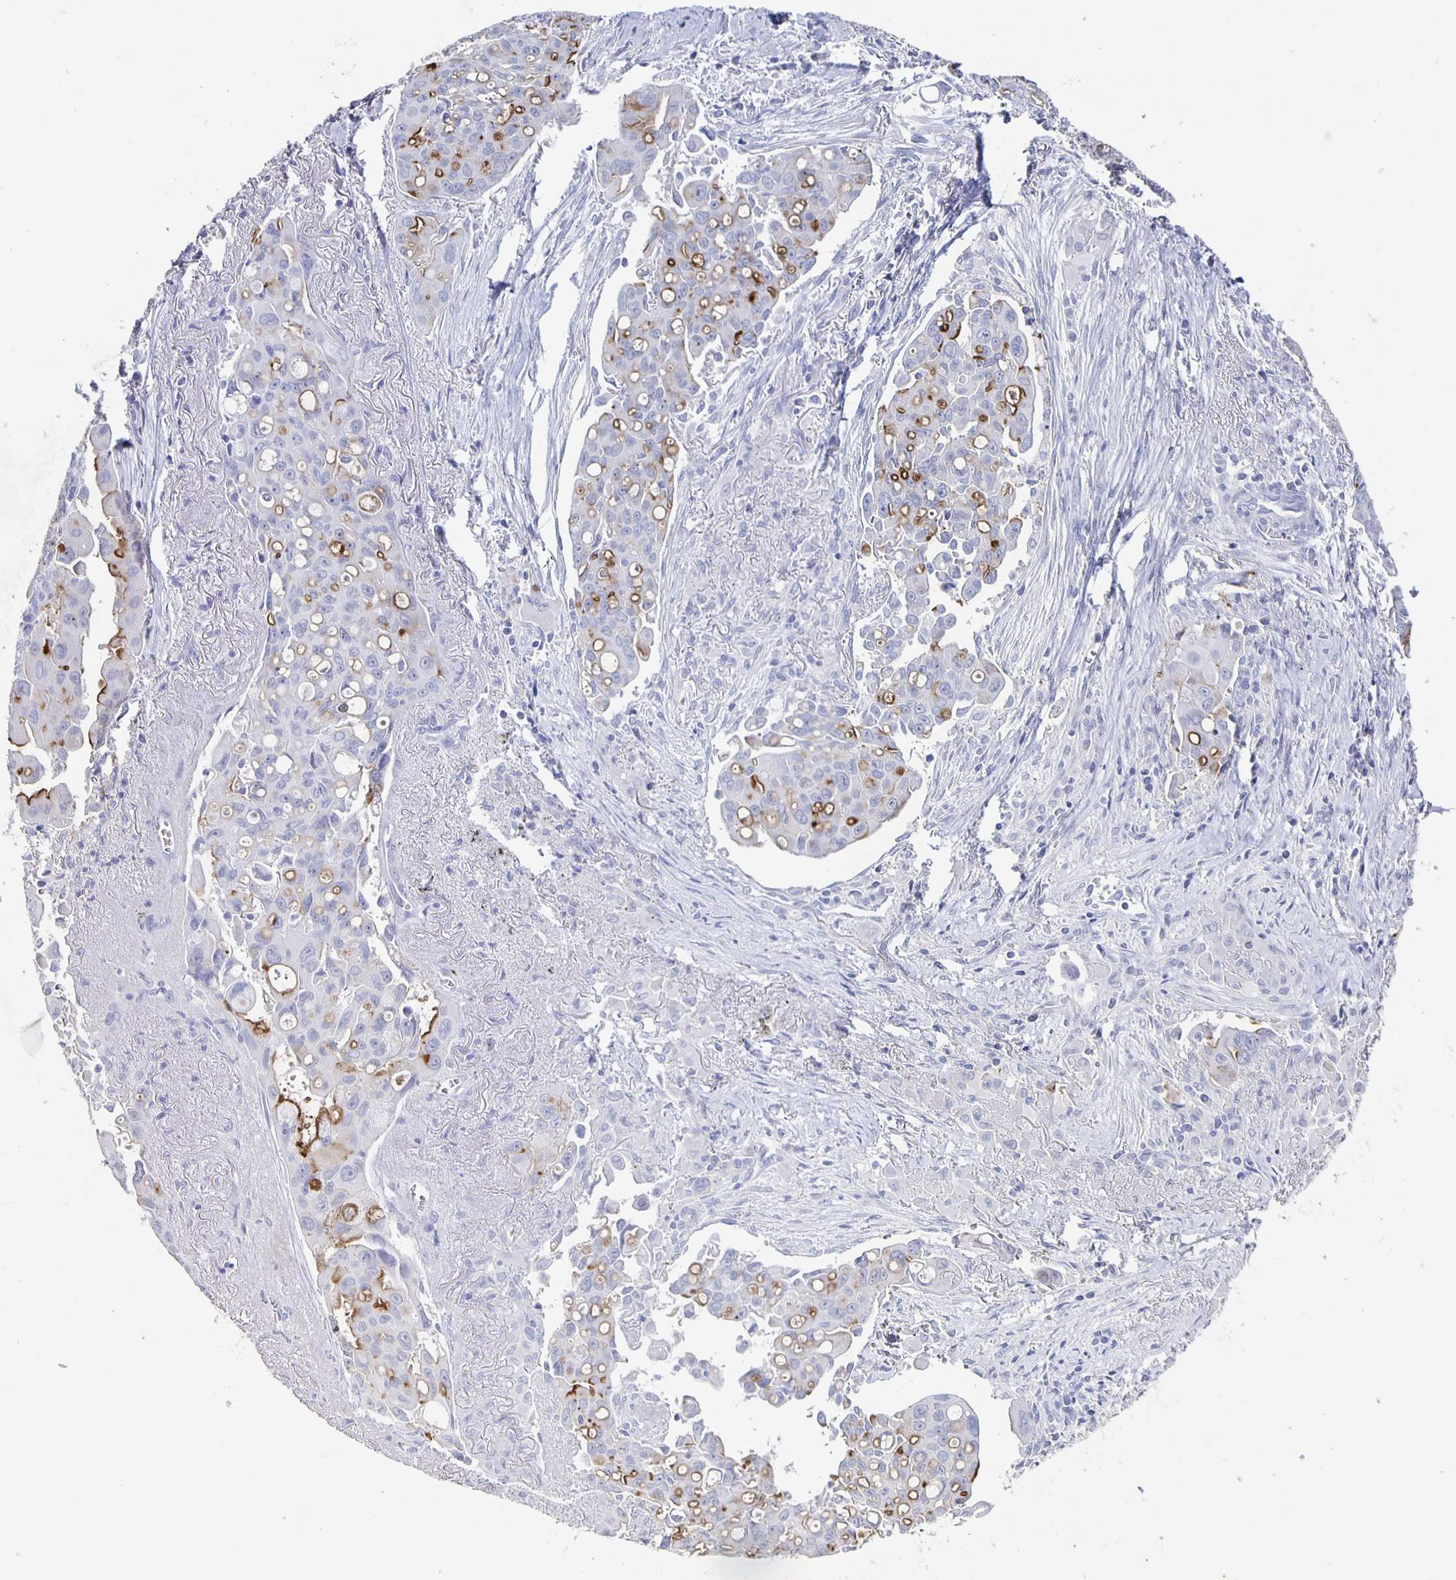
{"staining": {"intensity": "moderate", "quantity": "<25%", "location": "cytoplasmic/membranous"}, "tissue": "lung cancer", "cell_type": "Tumor cells", "image_type": "cancer", "snomed": [{"axis": "morphology", "description": "Adenocarcinoma, NOS"}, {"axis": "topography", "description": "Lung"}], "caption": "Adenocarcinoma (lung) stained with a protein marker reveals moderate staining in tumor cells.", "gene": "SLC34A2", "patient": {"sex": "male", "age": 68}}